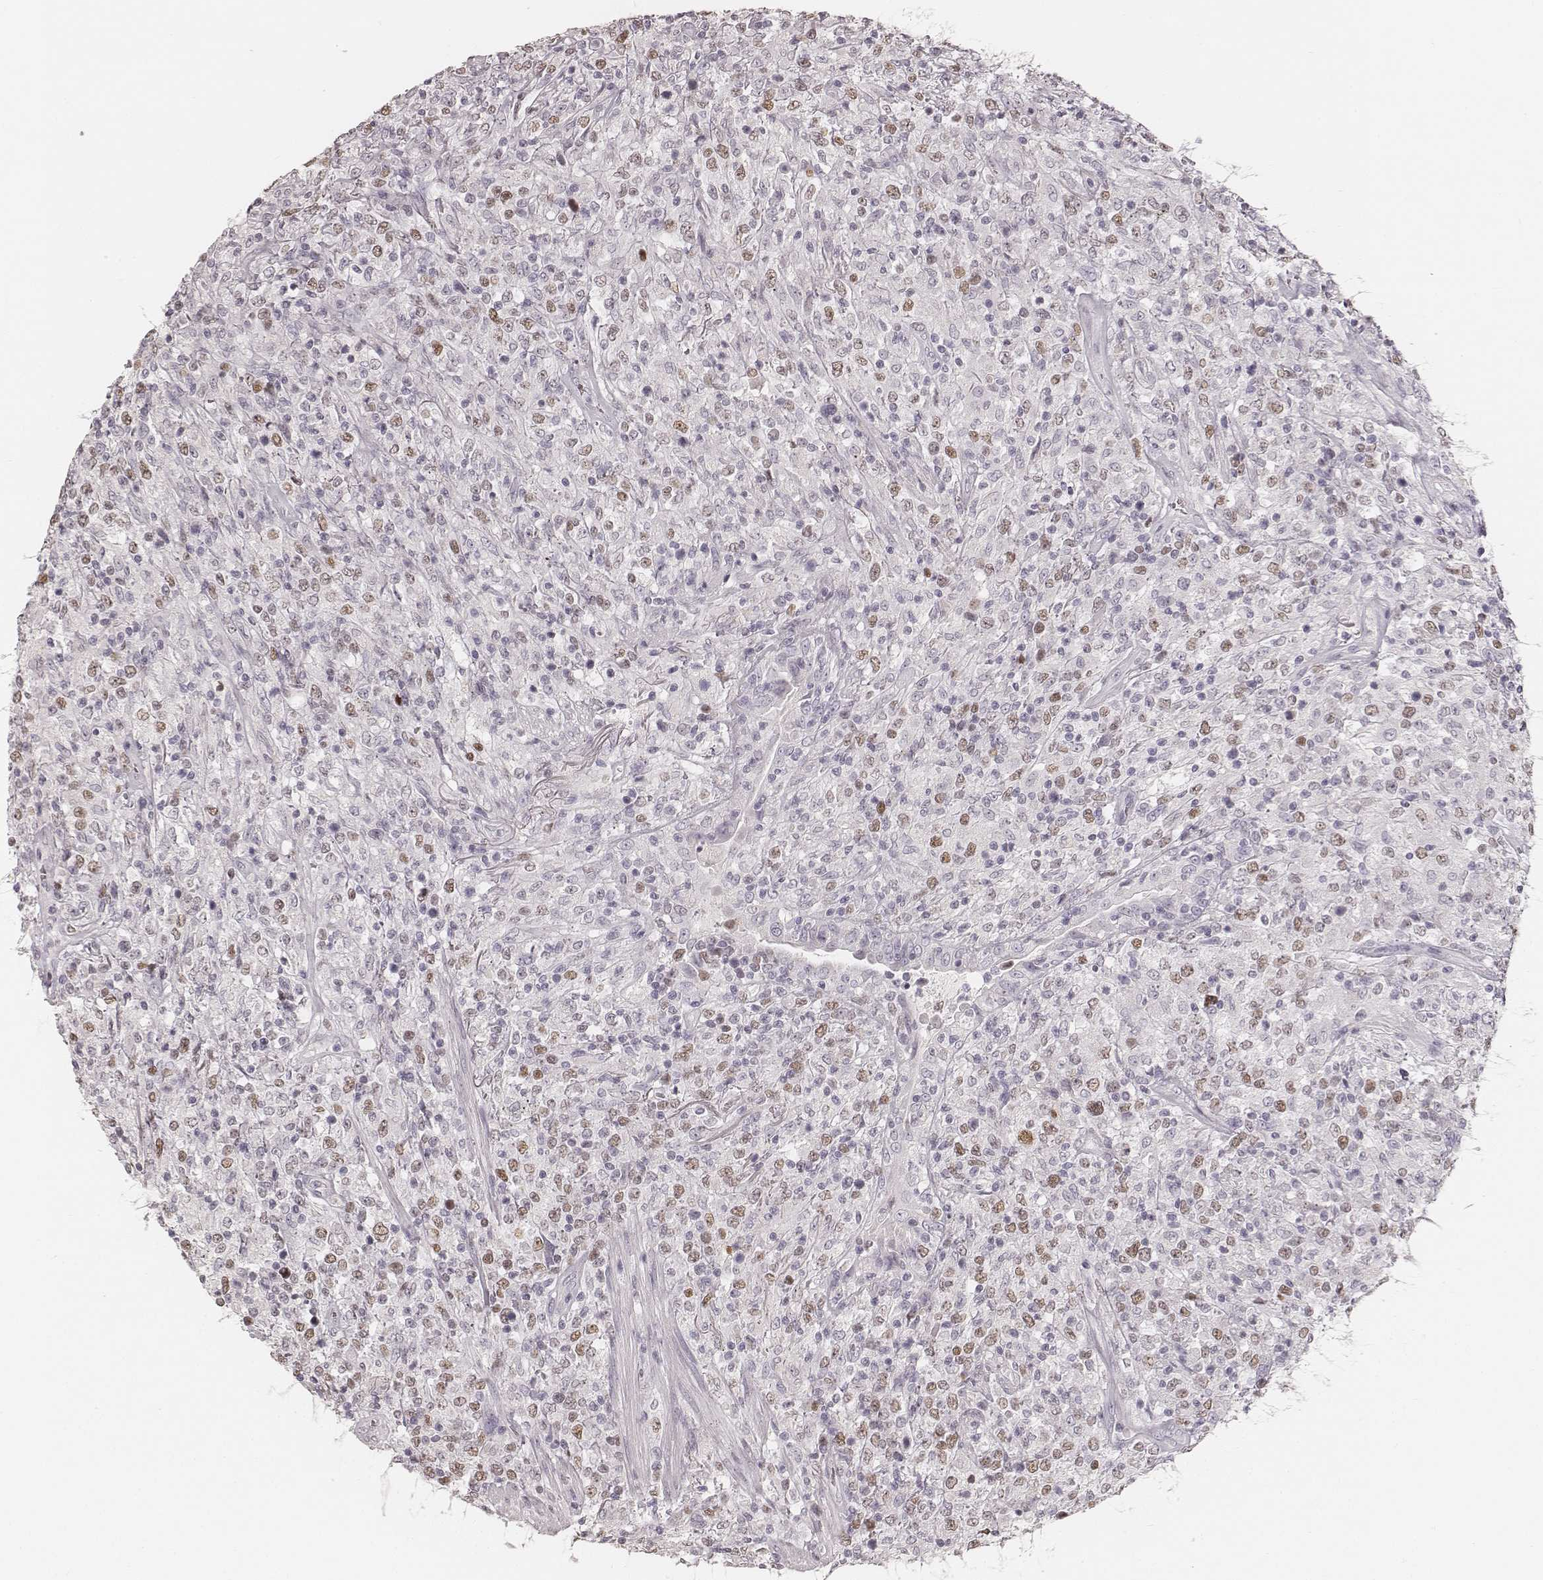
{"staining": {"intensity": "weak", "quantity": "25%-75%", "location": "nuclear"}, "tissue": "lymphoma", "cell_type": "Tumor cells", "image_type": "cancer", "snomed": [{"axis": "morphology", "description": "Malignant lymphoma, non-Hodgkin's type, High grade"}, {"axis": "topography", "description": "Lung"}], "caption": "Human malignant lymphoma, non-Hodgkin's type (high-grade) stained for a protein (brown) displays weak nuclear positive staining in approximately 25%-75% of tumor cells.", "gene": "TEX37", "patient": {"sex": "male", "age": 79}}